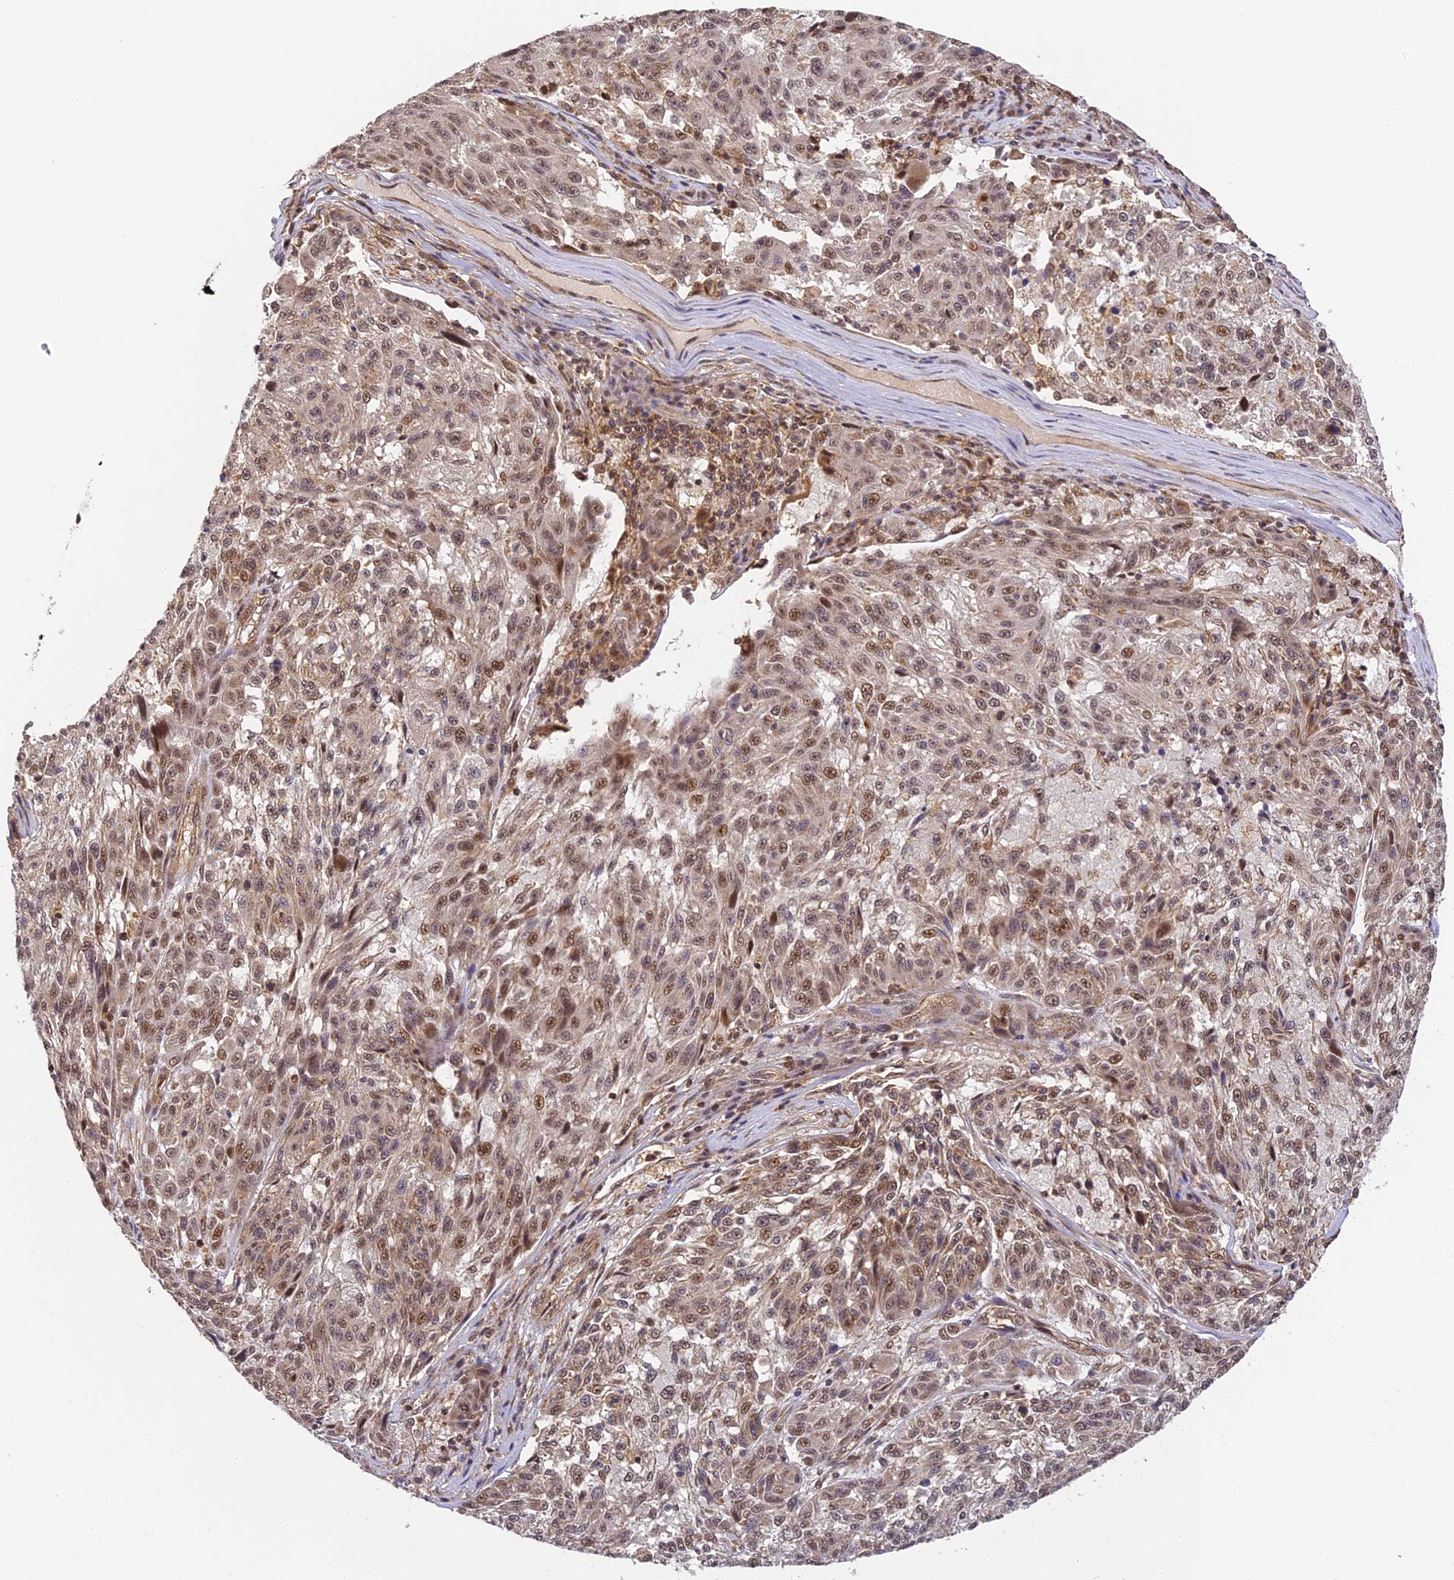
{"staining": {"intensity": "moderate", "quantity": ">75%", "location": "nuclear"}, "tissue": "melanoma", "cell_type": "Tumor cells", "image_type": "cancer", "snomed": [{"axis": "morphology", "description": "Malignant melanoma, NOS"}, {"axis": "topography", "description": "Skin"}], "caption": "Brown immunohistochemical staining in human malignant melanoma exhibits moderate nuclear expression in about >75% of tumor cells.", "gene": "ZNF443", "patient": {"sex": "male", "age": 53}}